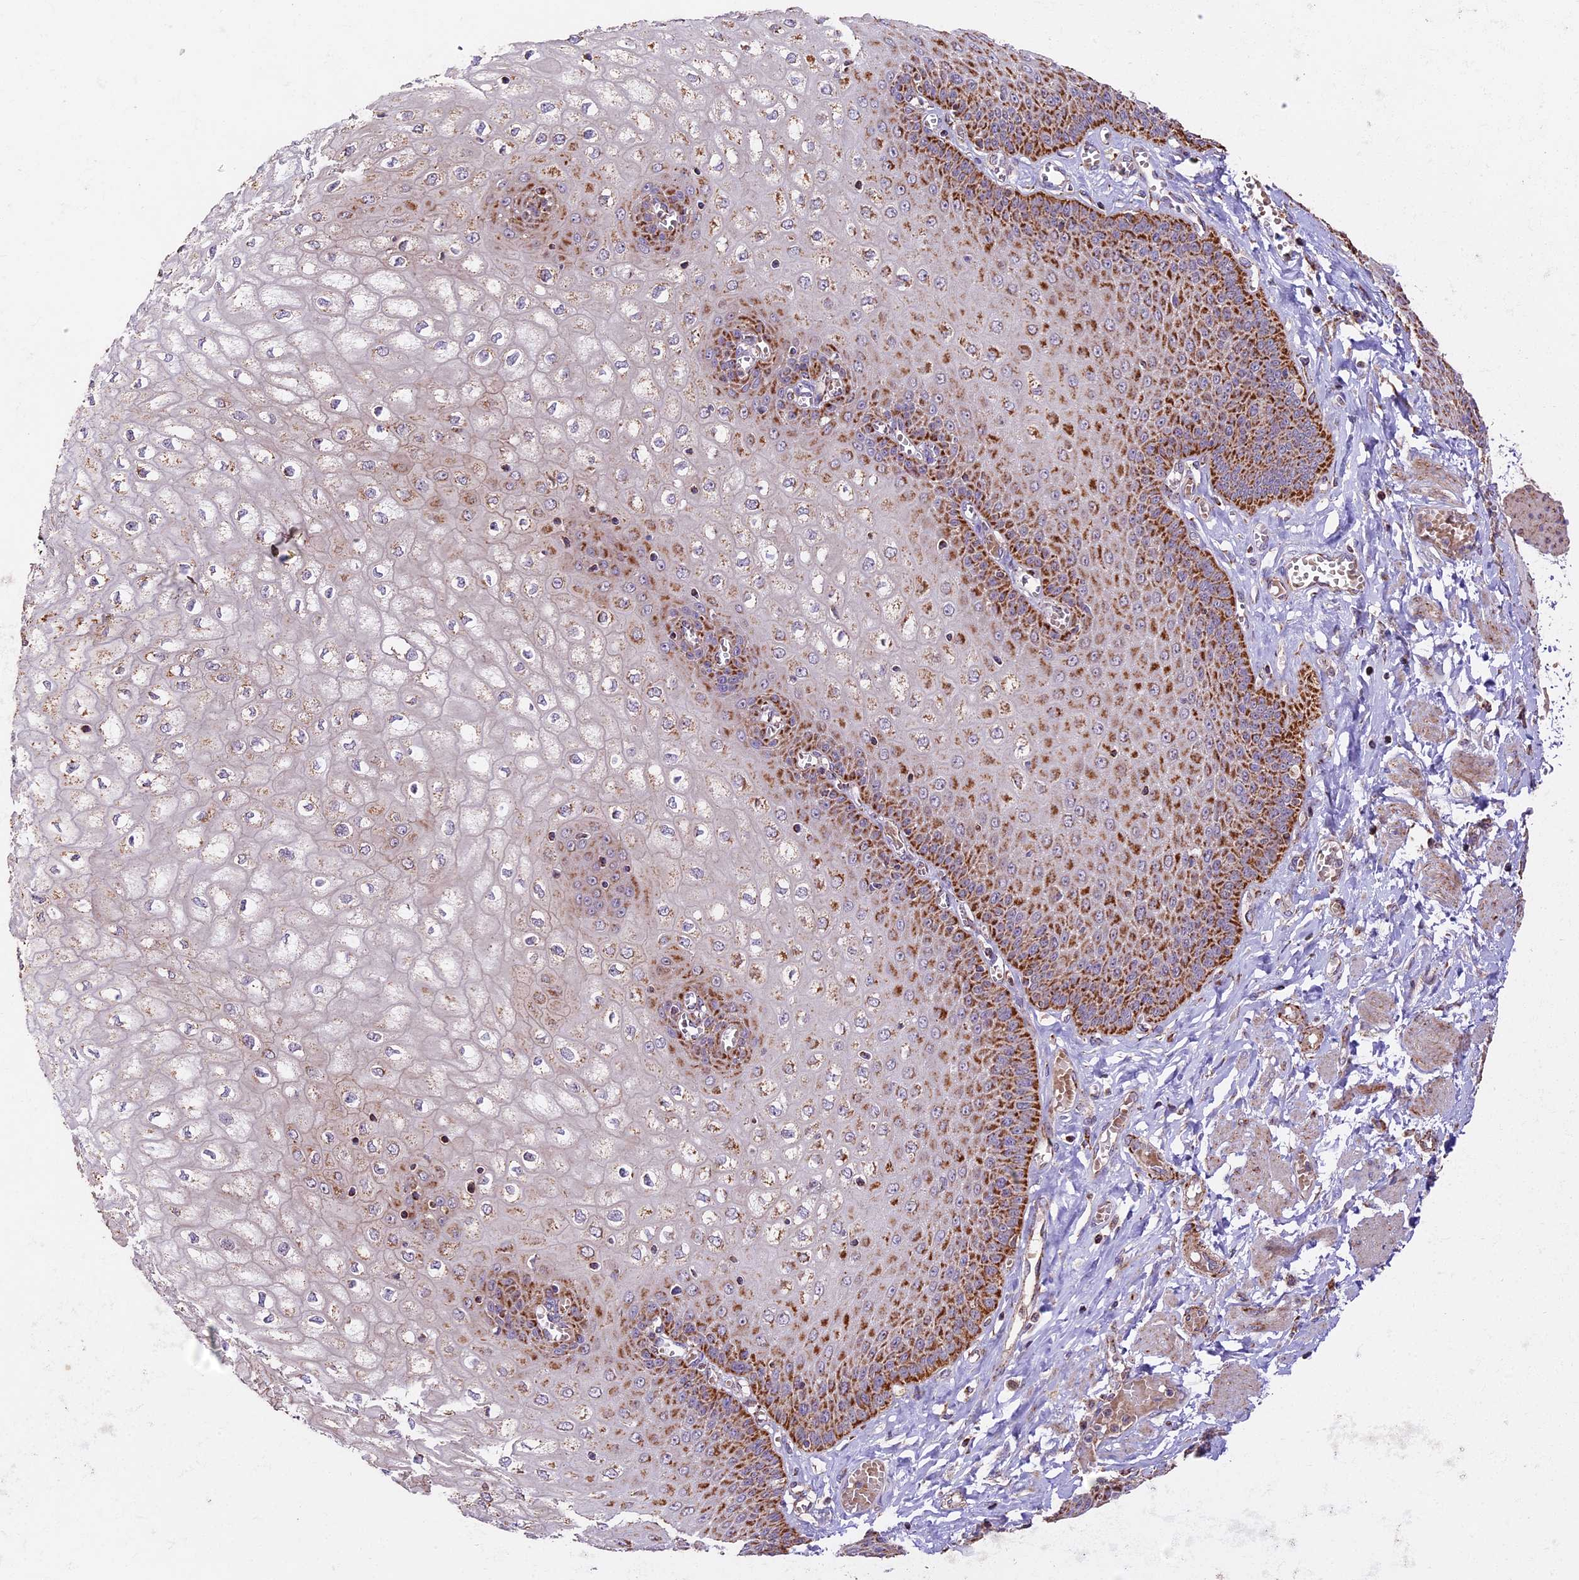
{"staining": {"intensity": "strong", "quantity": "25%-75%", "location": "cytoplasmic/membranous"}, "tissue": "esophagus", "cell_type": "Squamous epithelial cells", "image_type": "normal", "snomed": [{"axis": "morphology", "description": "Normal tissue, NOS"}, {"axis": "topography", "description": "Esophagus"}], "caption": "A brown stain highlights strong cytoplasmic/membranous positivity of a protein in squamous epithelial cells of benign human esophagus.", "gene": "NDUFA8", "patient": {"sex": "male", "age": 60}}